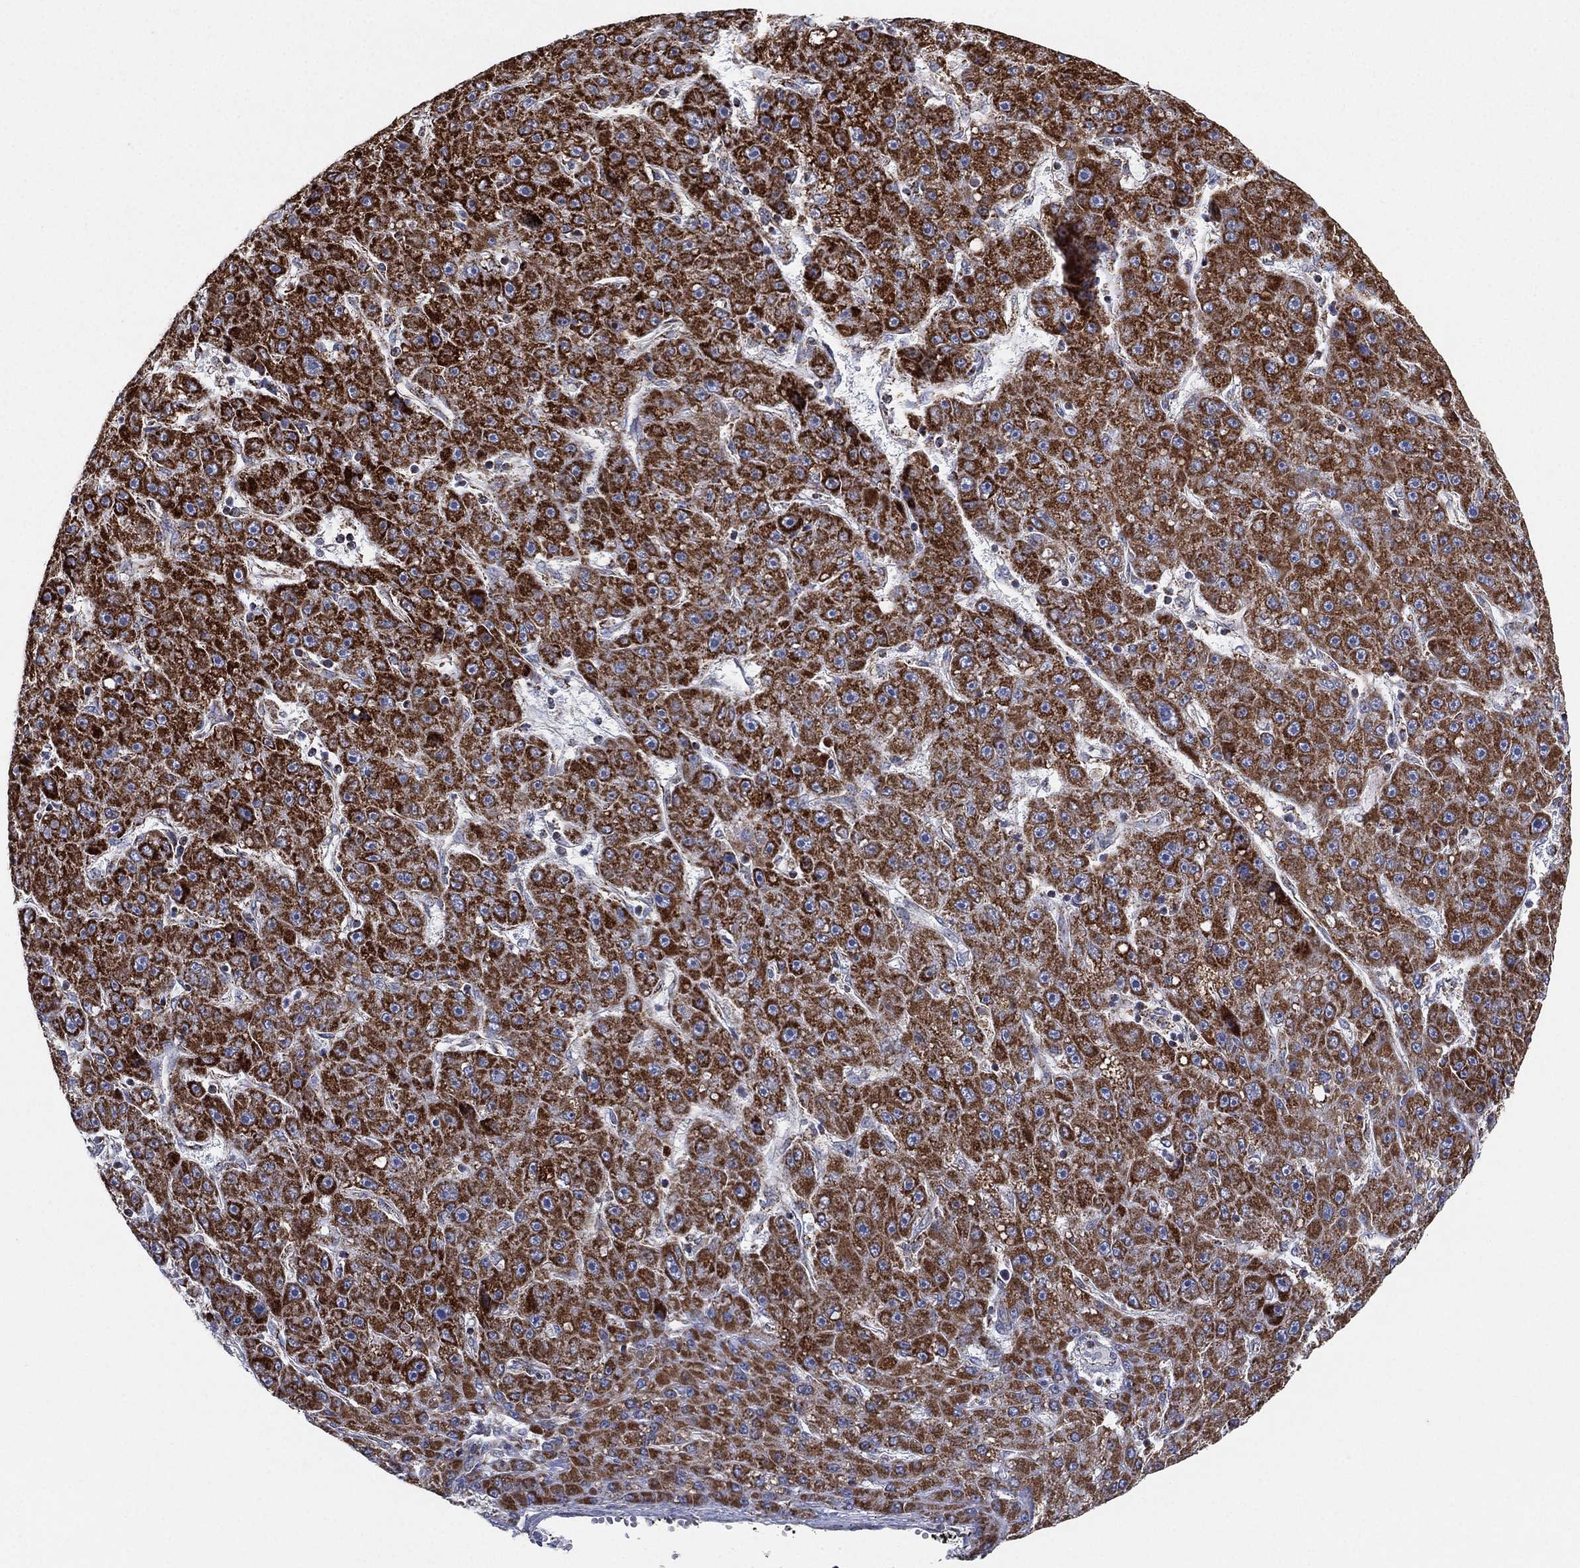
{"staining": {"intensity": "strong", "quantity": ">75%", "location": "cytoplasmic/membranous"}, "tissue": "liver cancer", "cell_type": "Tumor cells", "image_type": "cancer", "snomed": [{"axis": "morphology", "description": "Carcinoma, Hepatocellular, NOS"}, {"axis": "topography", "description": "Liver"}], "caption": "This histopathology image displays immunohistochemistry staining of human liver cancer, with high strong cytoplasmic/membranous staining in about >75% of tumor cells.", "gene": "PSMG4", "patient": {"sex": "male", "age": 67}}